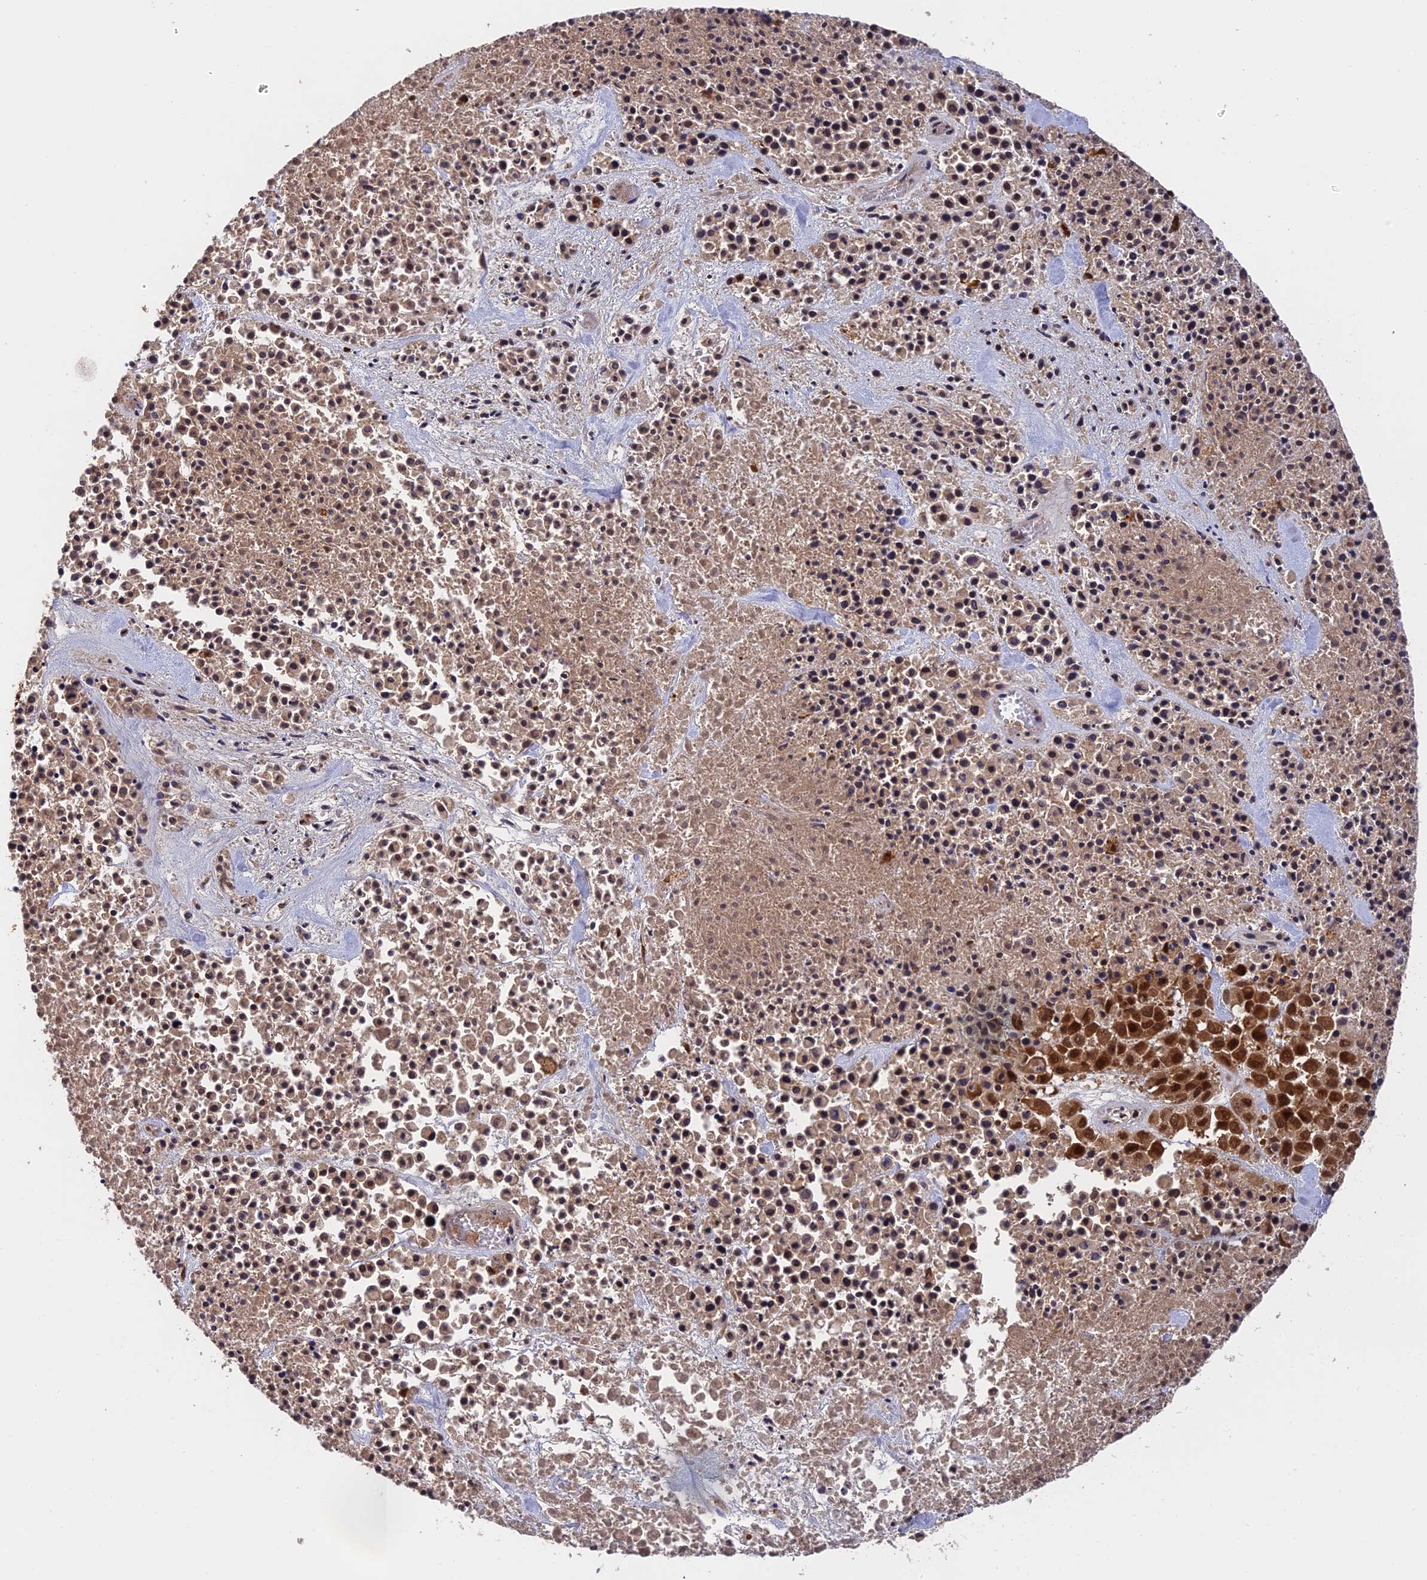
{"staining": {"intensity": "strong", "quantity": ">75%", "location": "cytoplasmic/membranous,nuclear"}, "tissue": "melanoma", "cell_type": "Tumor cells", "image_type": "cancer", "snomed": [{"axis": "morphology", "description": "Malignant melanoma, Metastatic site"}, {"axis": "topography", "description": "Skin"}], "caption": "Protein staining of malignant melanoma (metastatic site) tissue shows strong cytoplasmic/membranous and nuclear staining in approximately >75% of tumor cells. The staining was performed using DAB (3,3'-diaminobenzidine), with brown indicating positive protein expression. Nuclei are stained blue with hematoxylin.", "gene": "OSBPL1A", "patient": {"sex": "female", "age": 81}}